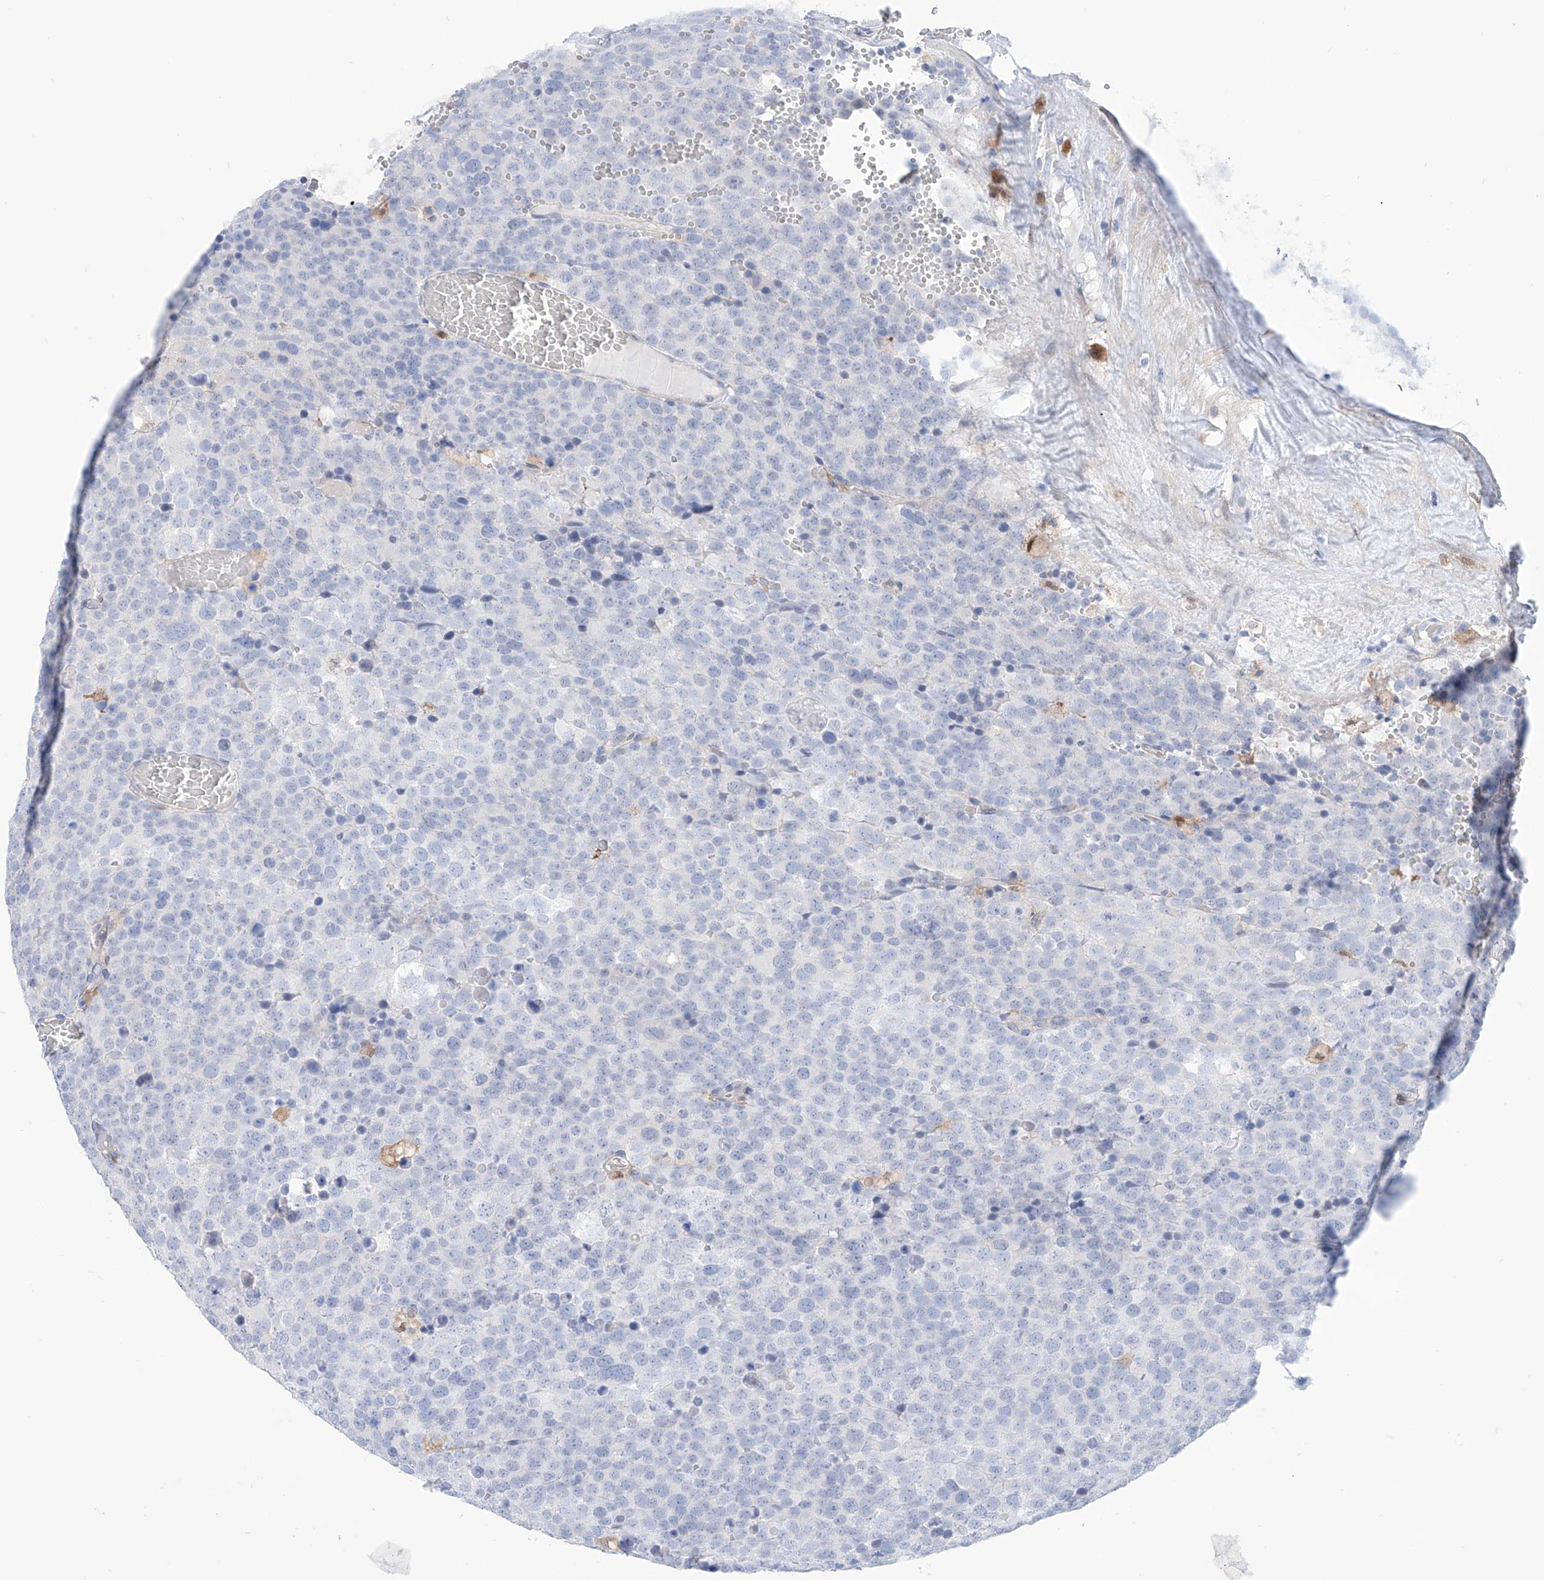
{"staining": {"intensity": "negative", "quantity": "none", "location": "none"}, "tissue": "testis cancer", "cell_type": "Tumor cells", "image_type": "cancer", "snomed": [{"axis": "morphology", "description": "Seminoma, NOS"}, {"axis": "topography", "description": "Testis"}], "caption": "Testis seminoma stained for a protein using immunohistochemistry reveals no staining tumor cells.", "gene": "PDXK", "patient": {"sex": "male", "age": 71}}